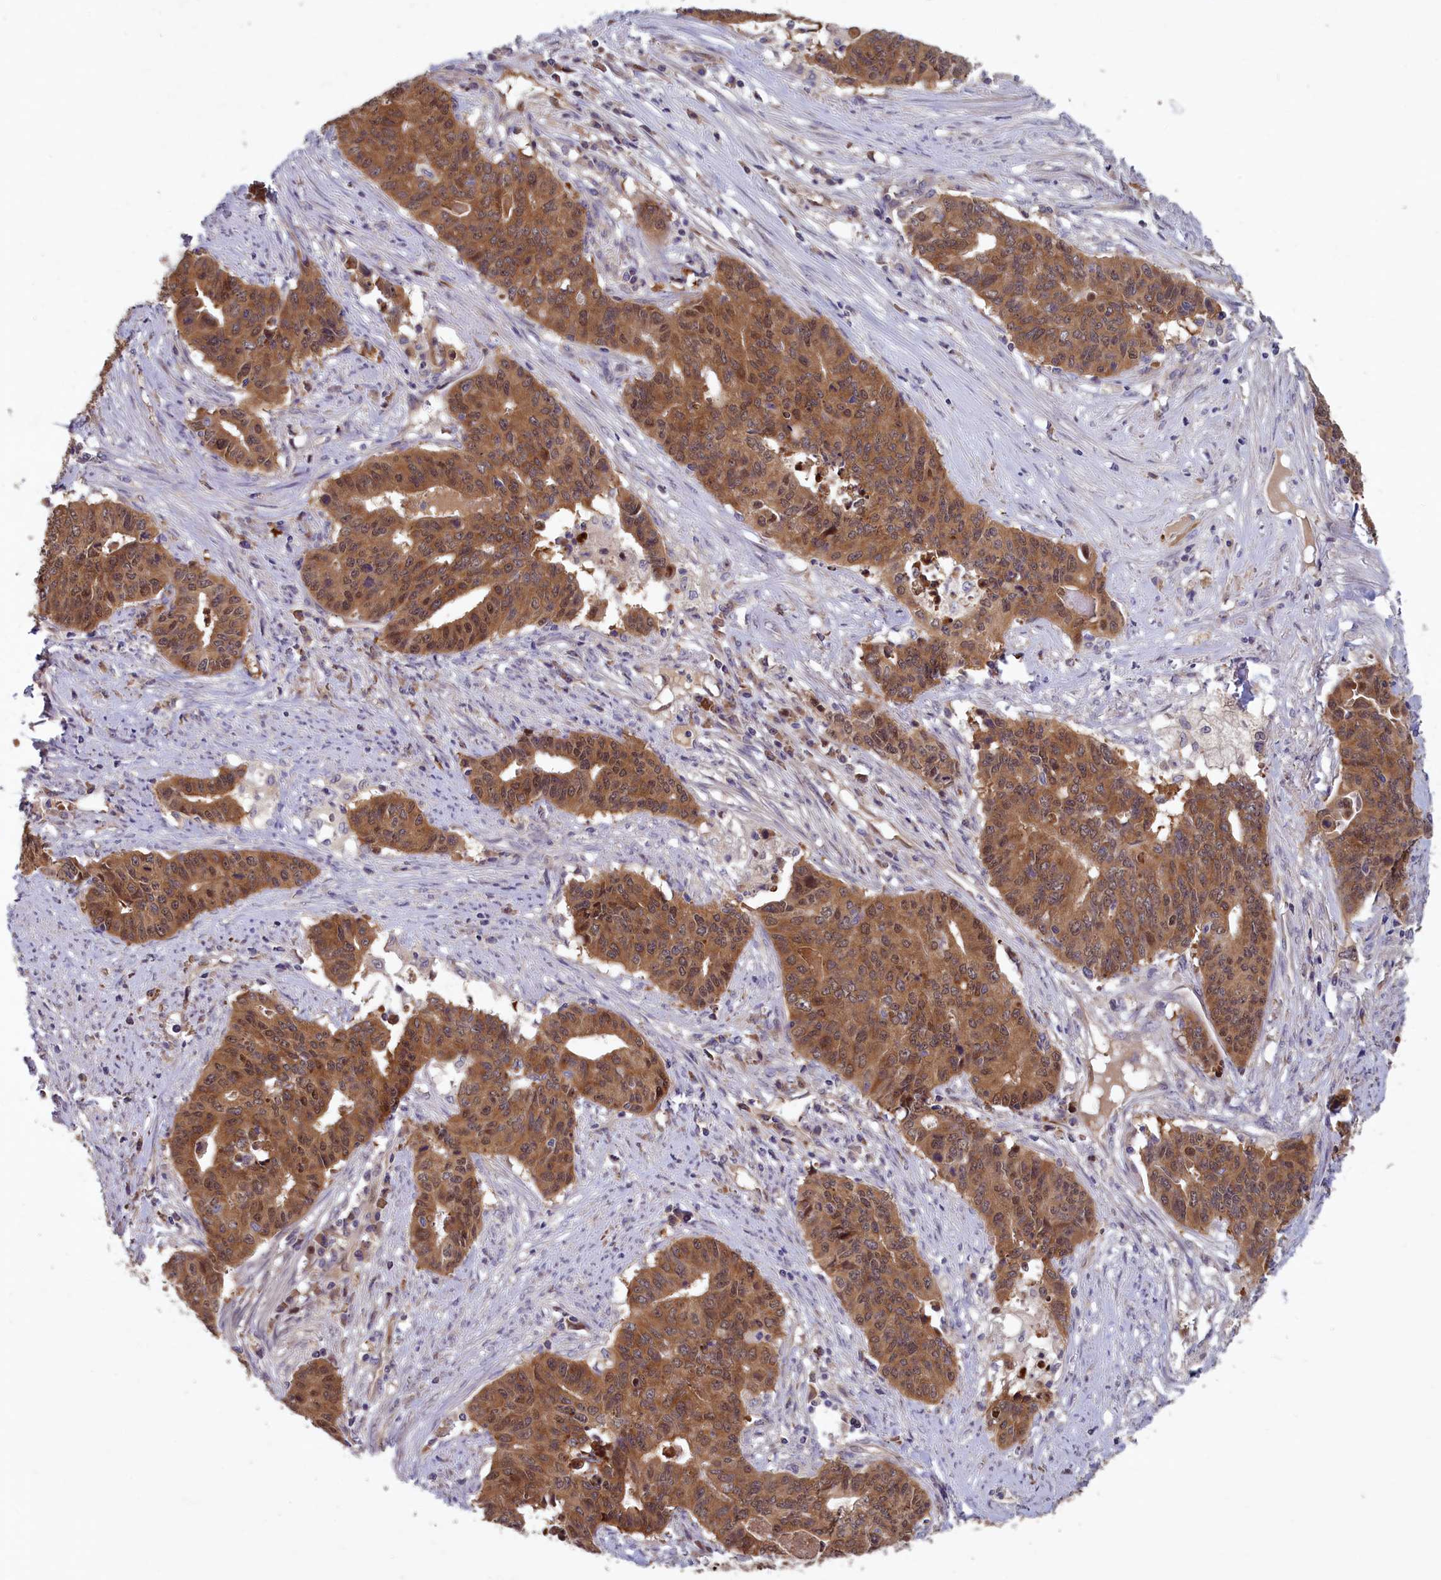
{"staining": {"intensity": "moderate", "quantity": ">75%", "location": "cytoplasmic/membranous,nuclear"}, "tissue": "endometrial cancer", "cell_type": "Tumor cells", "image_type": "cancer", "snomed": [{"axis": "morphology", "description": "Adenocarcinoma, NOS"}, {"axis": "topography", "description": "Endometrium"}], "caption": "The image exhibits a brown stain indicating the presence of a protein in the cytoplasmic/membranous and nuclear of tumor cells in endometrial adenocarcinoma.", "gene": "CCDC15", "patient": {"sex": "female", "age": 59}}